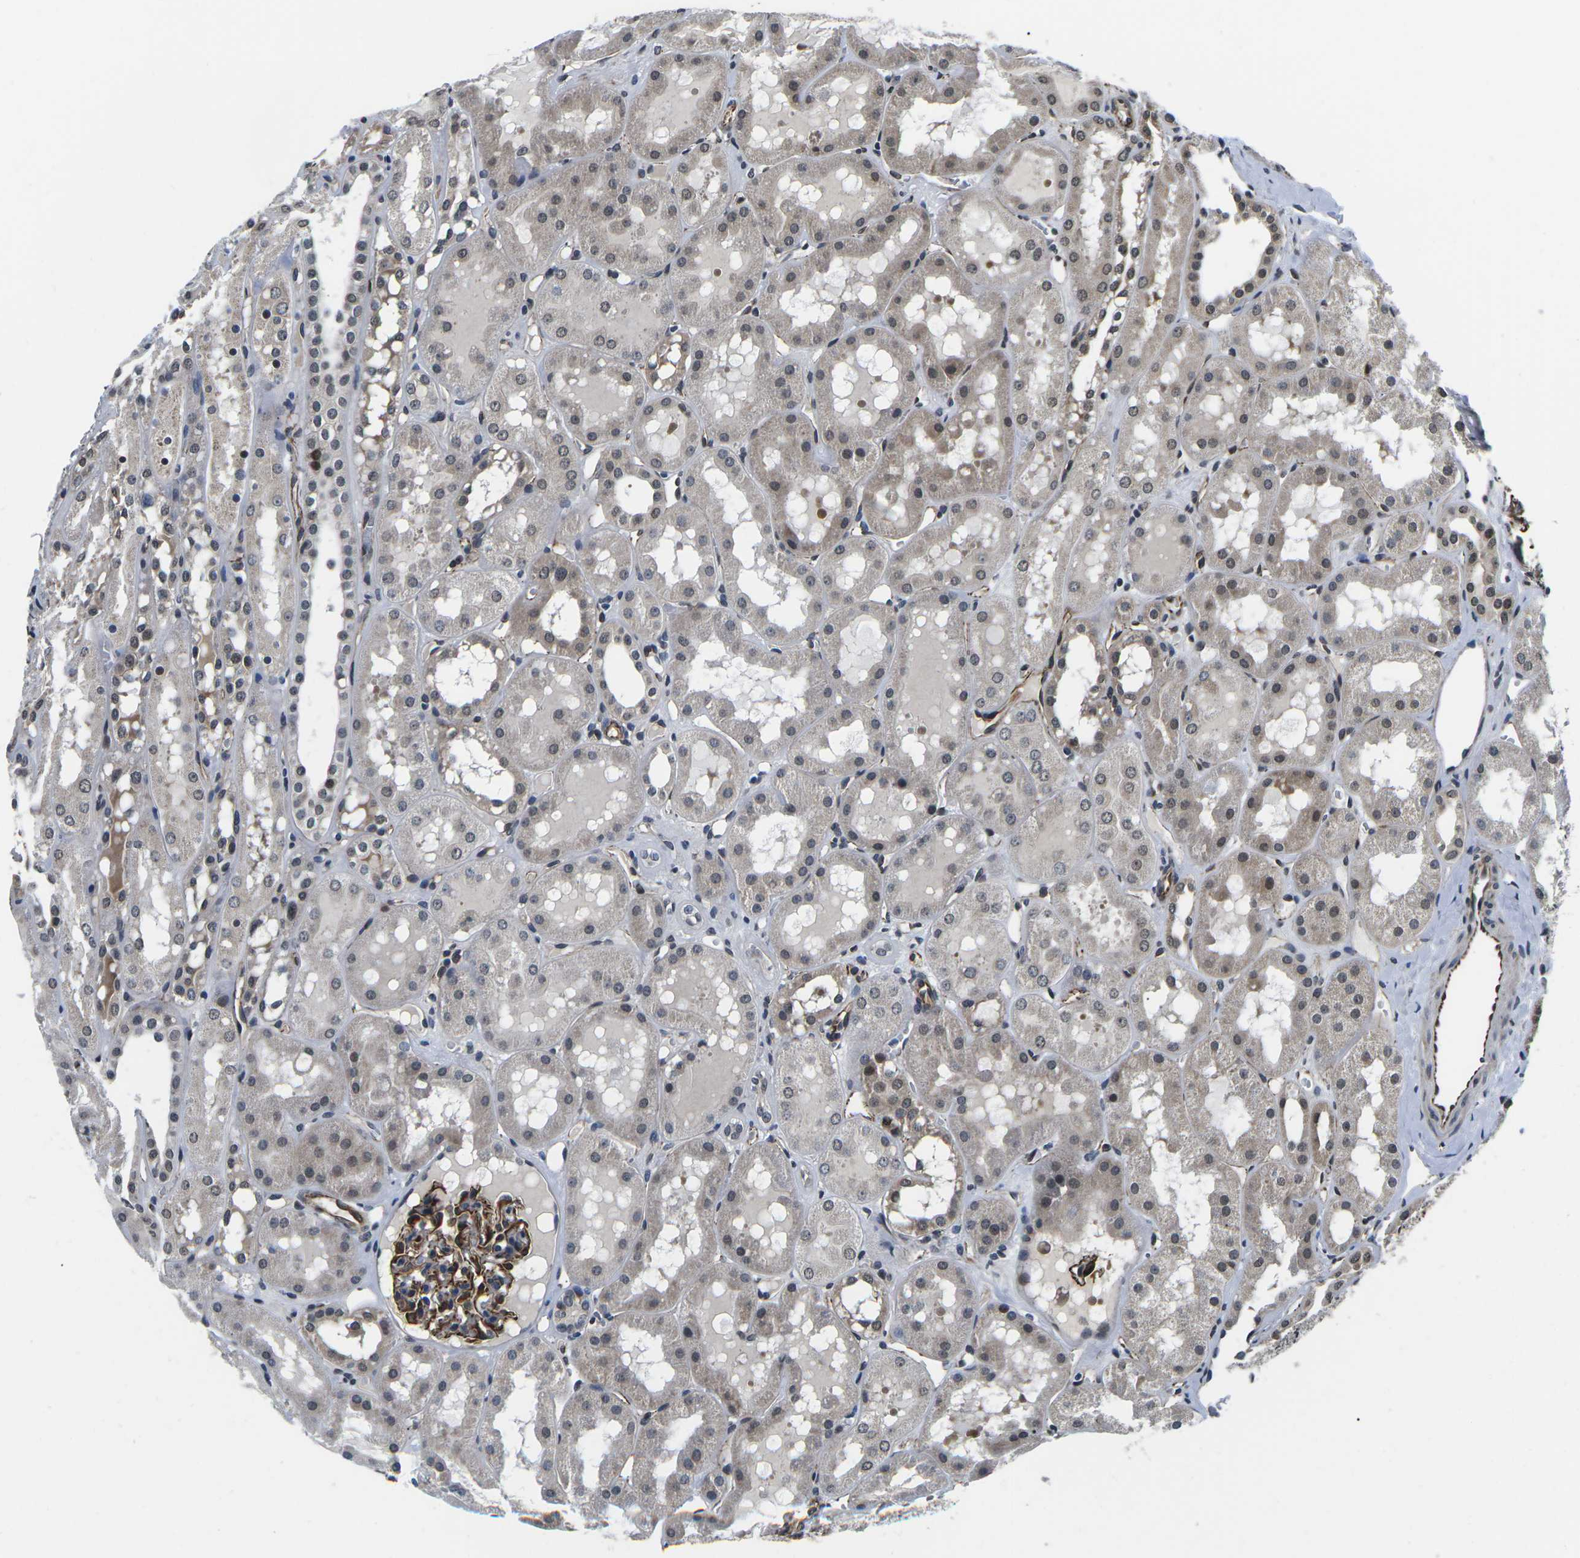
{"staining": {"intensity": "moderate", "quantity": "25%-75%", "location": "cytoplasmic/membranous"}, "tissue": "kidney", "cell_type": "Cells in glomeruli", "image_type": "normal", "snomed": [{"axis": "morphology", "description": "Normal tissue, NOS"}, {"axis": "topography", "description": "Kidney"}, {"axis": "topography", "description": "Urinary bladder"}], "caption": "There is medium levels of moderate cytoplasmic/membranous positivity in cells in glomeruli of unremarkable kidney, as demonstrated by immunohistochemical staining (brown color).", "gene": "CCNE1", "patient": {"sex": "male", "age": 16}}